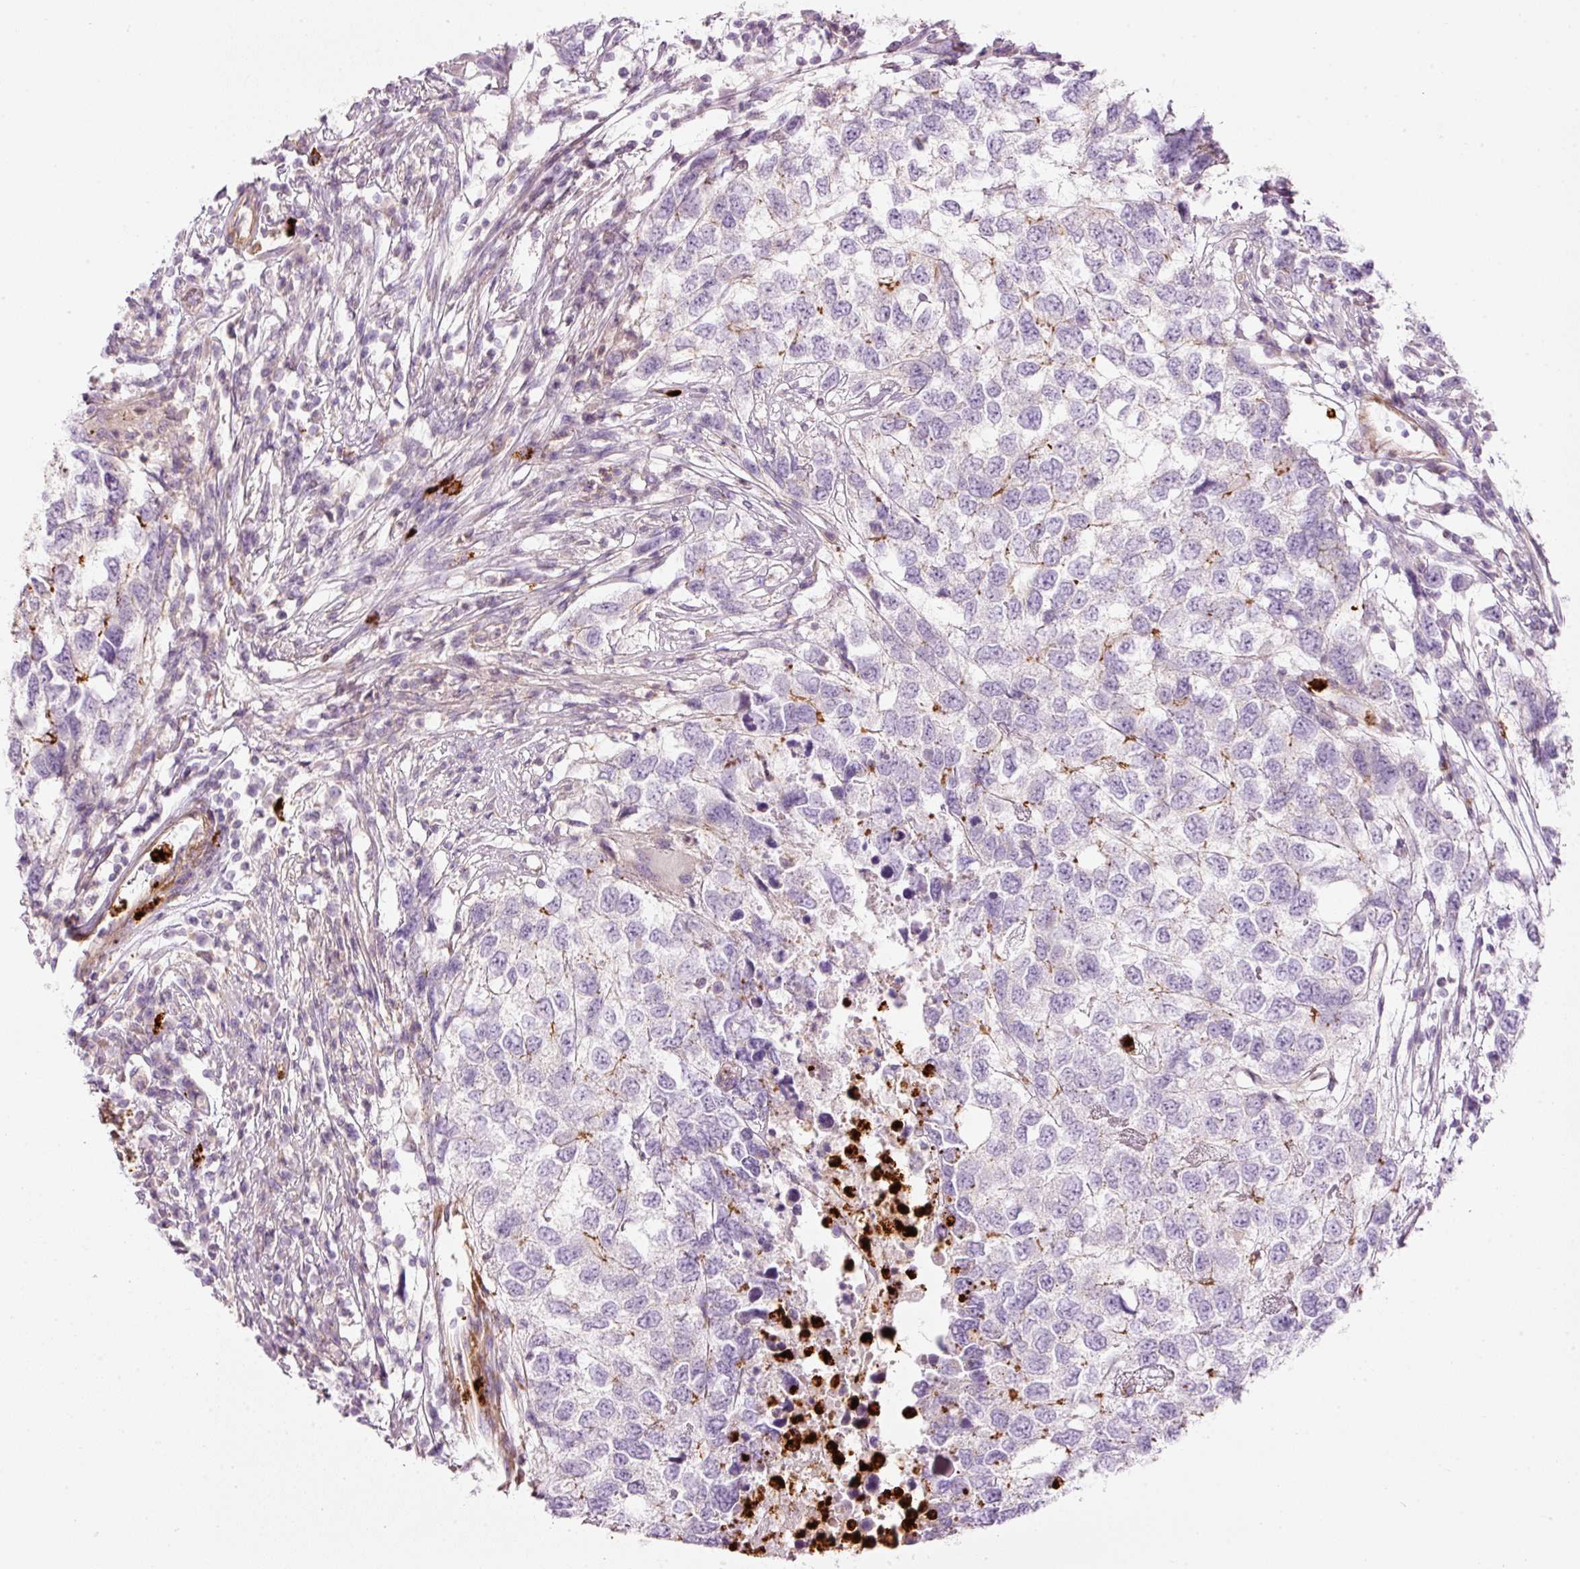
{"staining": {"intensity": "negative", "quantity": "none", "location": "none"}, "tissue": "testis cancer", "cell_type": "Tumor cells", "image_type": "cancer", "snomed": [{"axis": "morphology", "description": "Carcinoma, Embryonal, NOS"}, {"axis": "topography", "description": "Testis"}], "caption": "High power microscopy image of an immunohistochemistry (IHC) image of testis cancer, revealing no significant positivity in tumor cells.", "gene": "MAP3K3", "patient": {"sex": "male", "age": 83}}